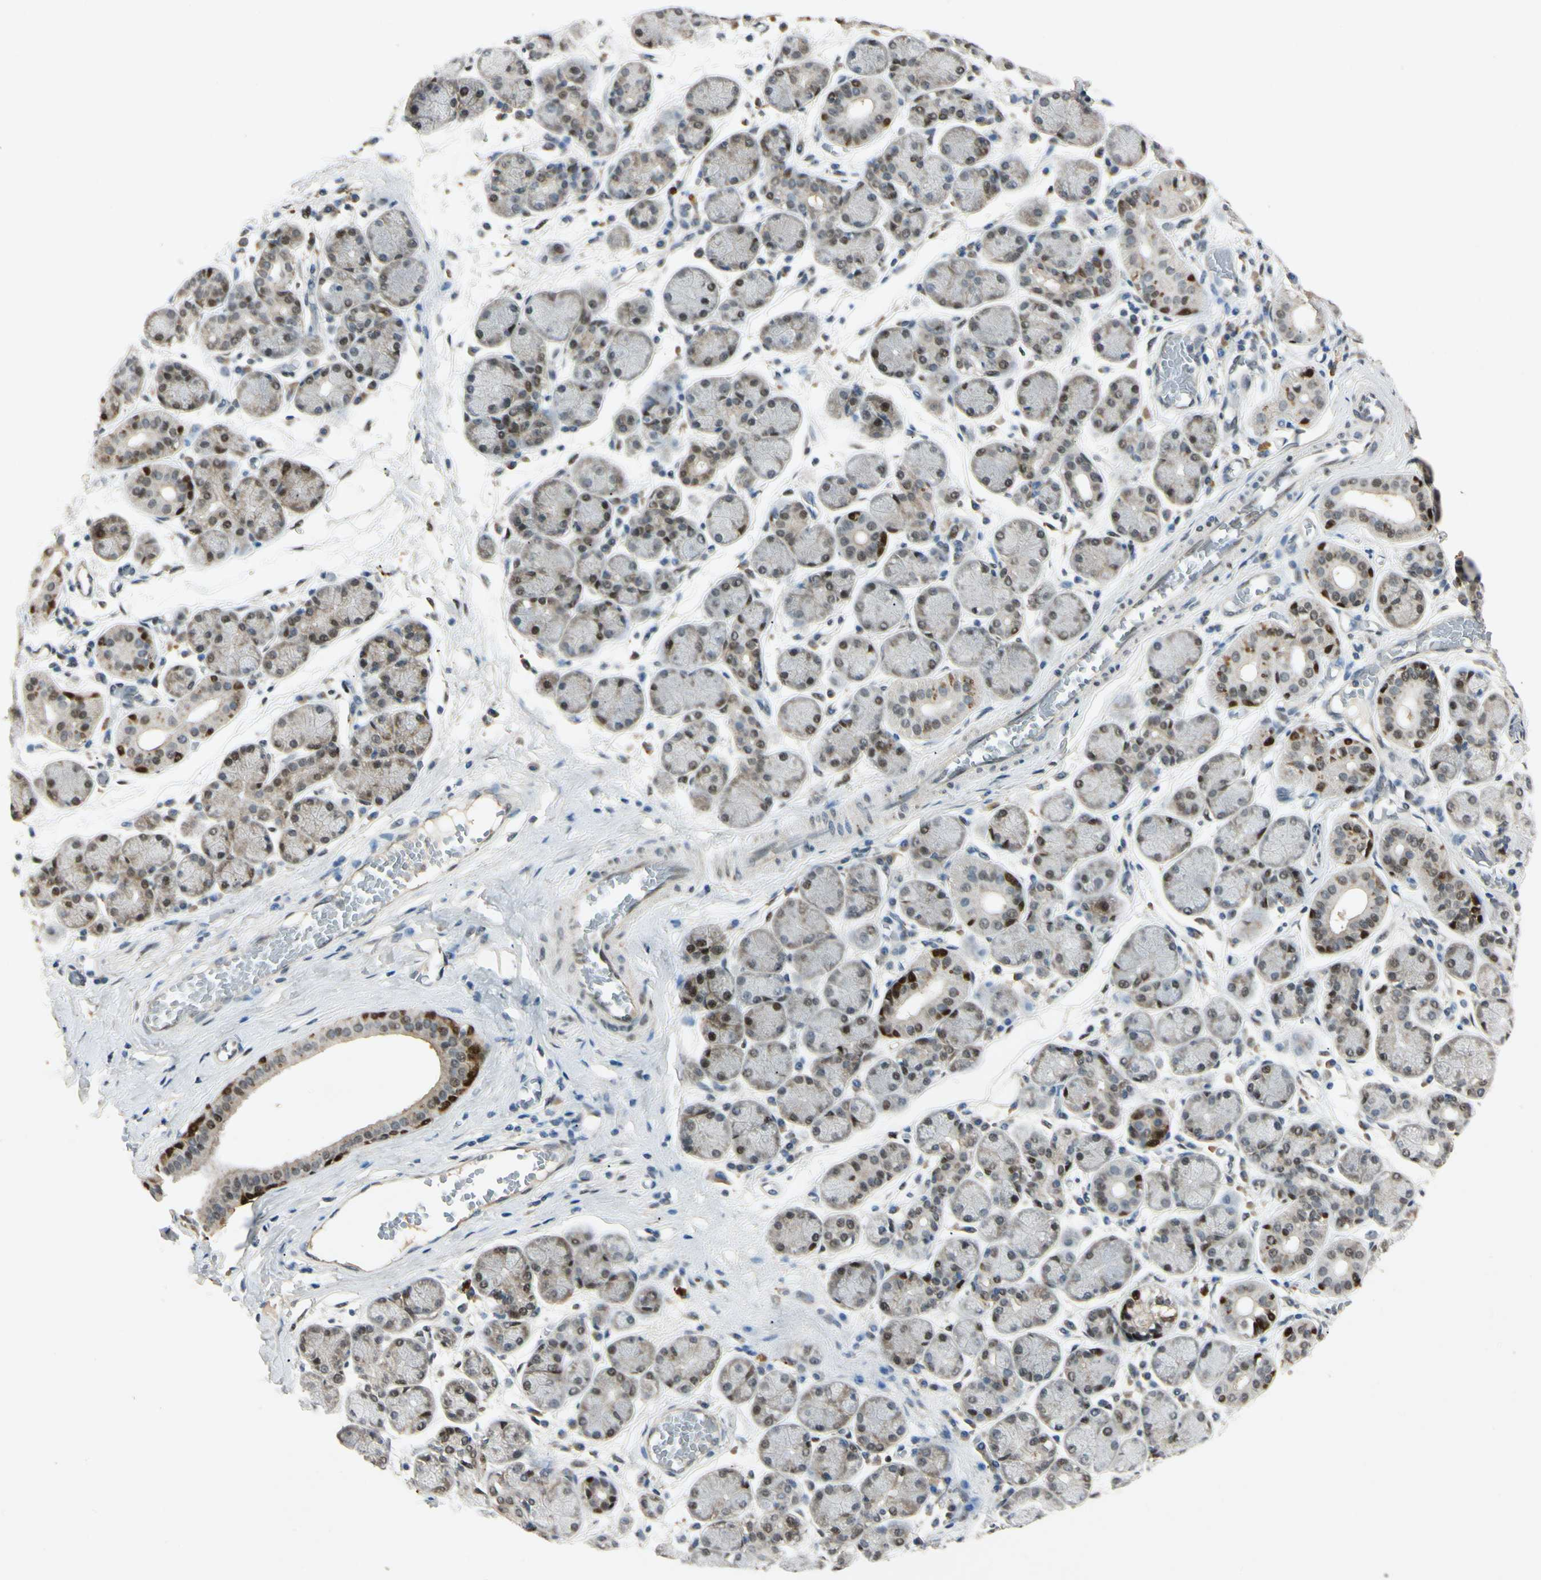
{"staining": {"intensity": "strong", "quantity": "<25%", "location": "nuclear"}, "tissue": "salivary gland", "cell_type": "Glandular cells", "image_type": "normal", "snomed": [{"axis": "morphology", "description": "Normal tissue, NOS"}, {"axis": "topography", "description": "Salivary gland"}], "caption": "DAB immunohistochemical staining of benign salivary gland reveals strong nuclear protein staining in about <25% of glandular cells.", "gene": "HSPA1B", "patient": {"sex": "female", "age": 24}}